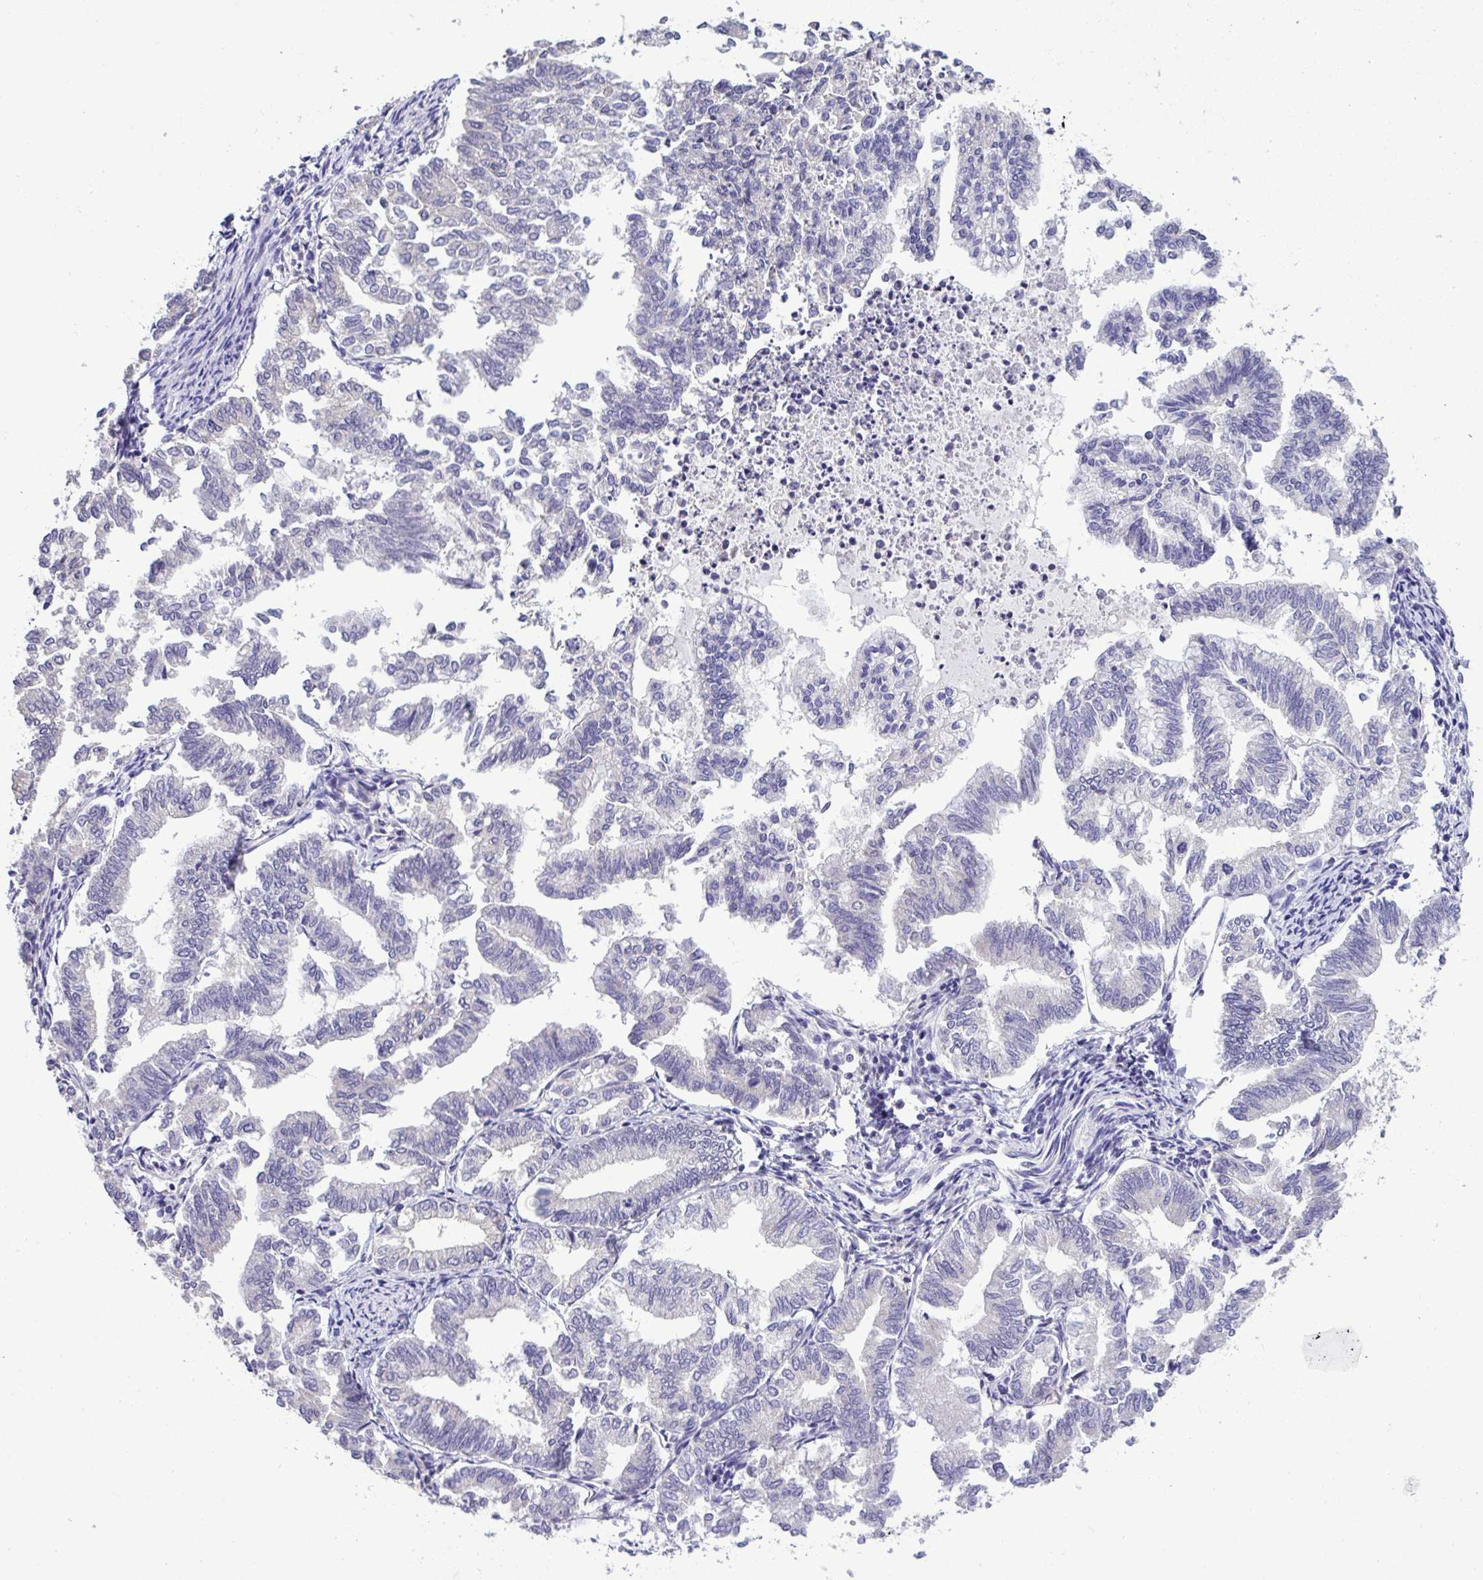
{"staining": {"intensity": "negative", "quantity": "none", "location": "none"}, "tissue": "endometrial cancer", "cell_type": "Tumor cells", "image_type": "cancer", "snomed": [{"axis": "morphology", "description": "Adenocarcinoma, NOS"}, {"axis": "topography", "description": "Endometrium"}], "caption": "DAB immunohistochemical staining of endometrial adenocarcinoma displays no significant staining in tumor cells.", "gene": "ST8SIA2", "patient": {"sex": "female", "age": 79}}